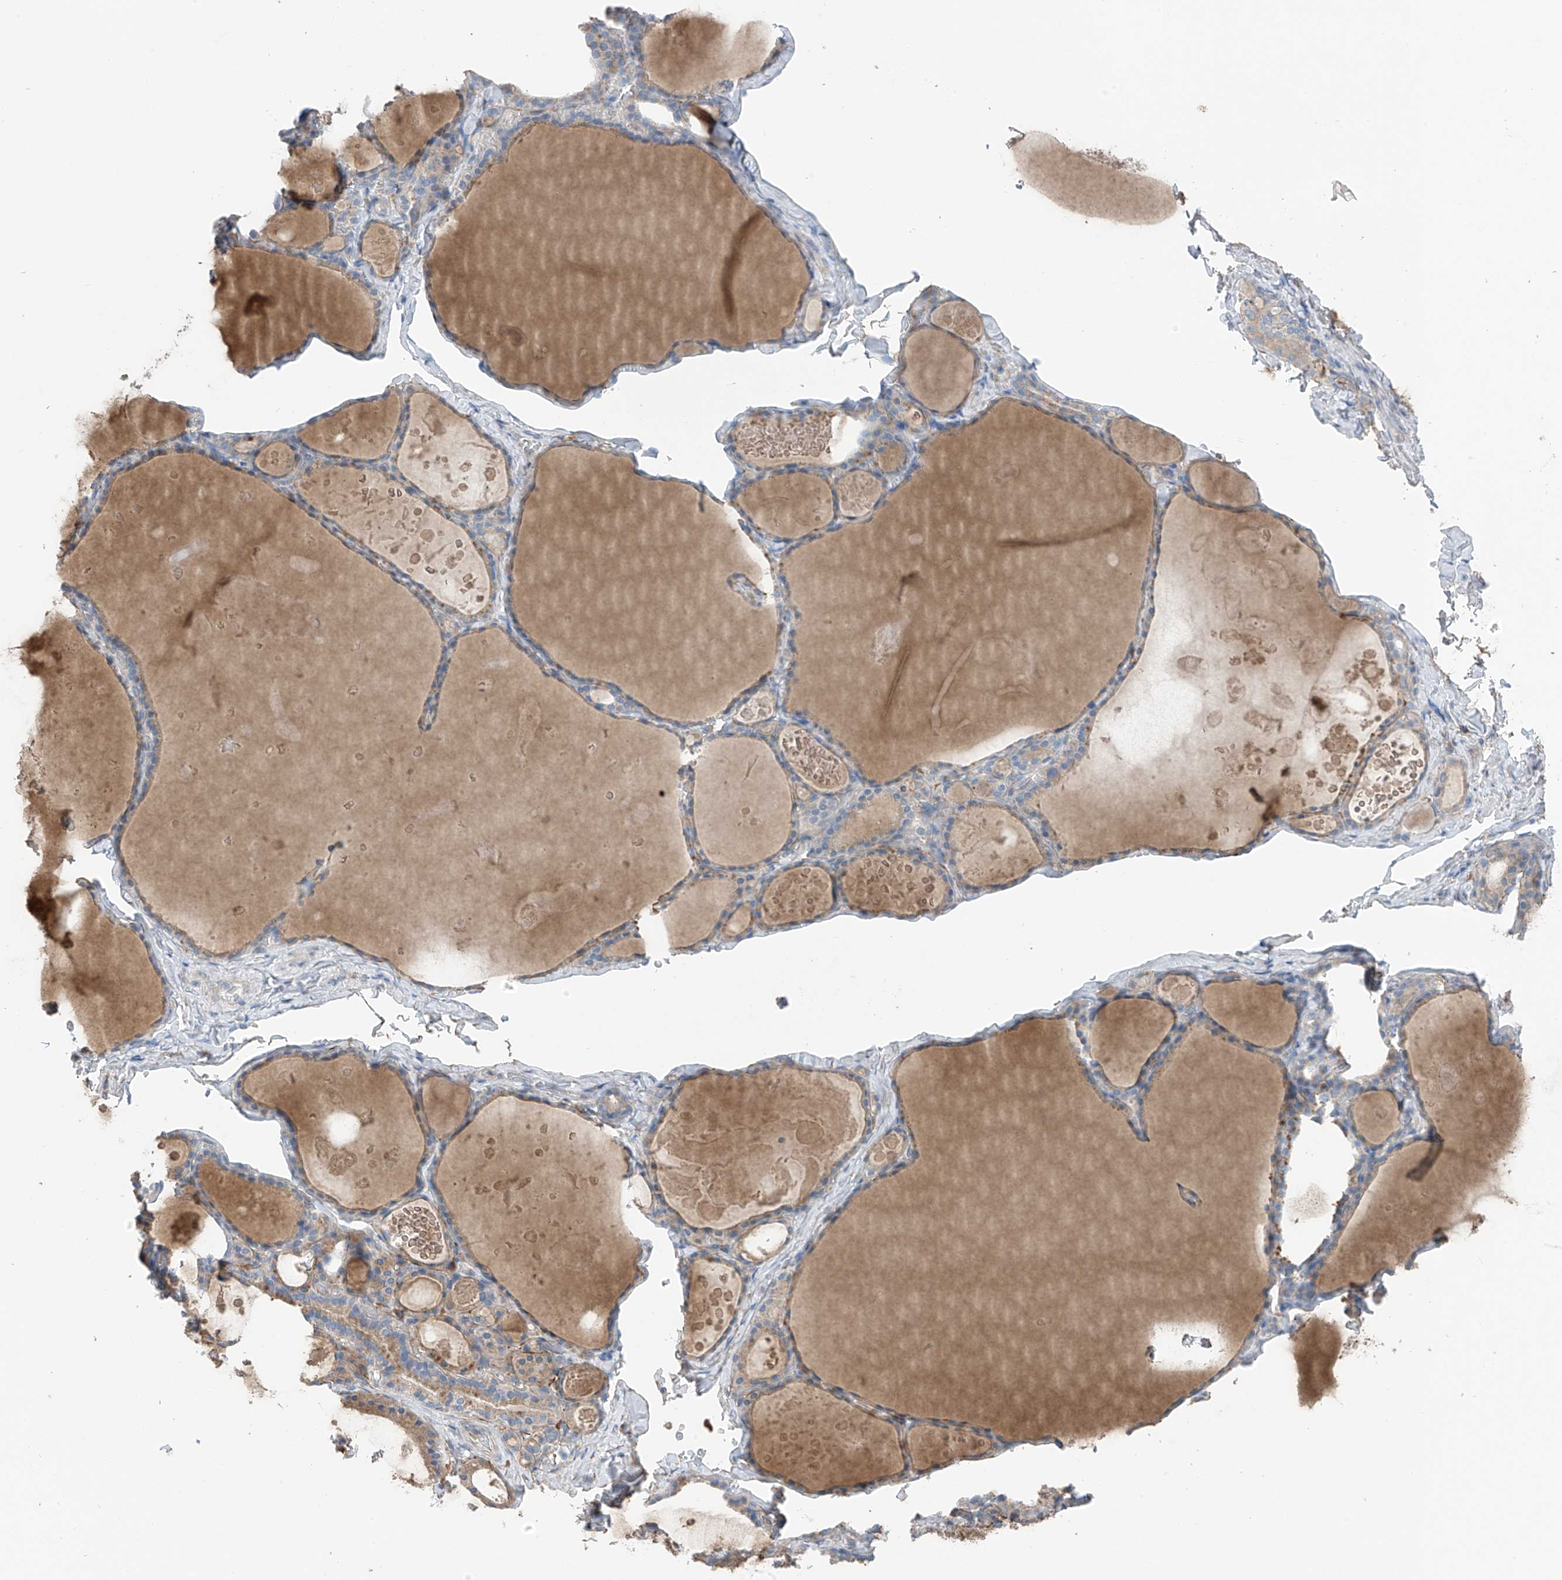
{"staining": {"intensity": "negative", "quantity": "none", "location": "none"}, "tissue": "thyroid gland", "cell_type": "Glandular cells", "image_type": "normal", "snomed": [{"axis": "morphology", "description": "Normal tissue, NOS"}, {"axis": "topography", "description": "Thyroid gland"}], "caption": "IHC photomicrograph of unremarkable human thyroid gland stained for a protein (brown), which reveals no staining in glandular cells.", "gene": "GALNTL6", "patient": {"sex": "male", "age": 56}}